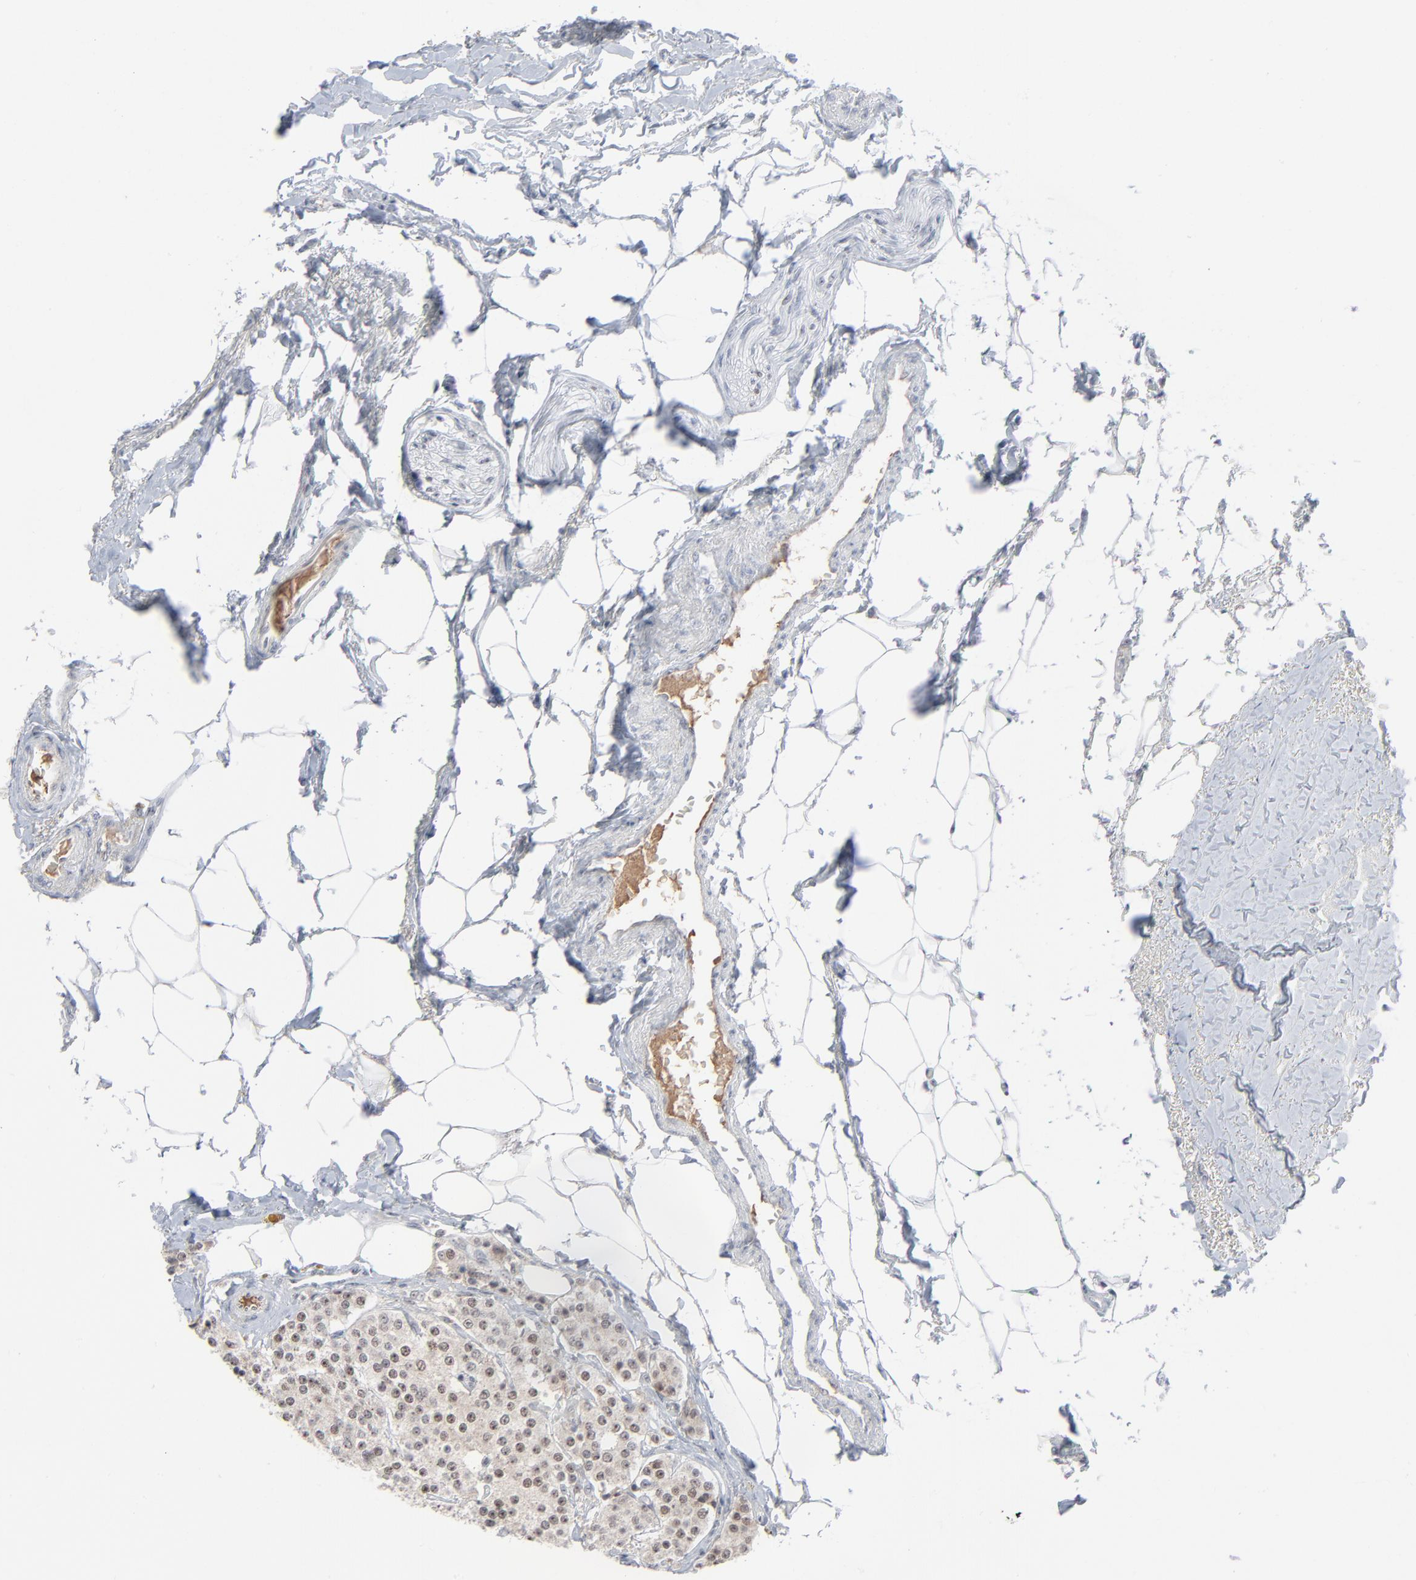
{"staining": {"intensity": "weak", "quantity": "25%-75%", "location": "nuclear"}, "tissue": "carcinoid", "cell_type": "Tumor cells", "image_type": "cancer", "snomed": [{"axis": "morphology", "description": "Carcinoid, malignant, NOS"}, {"axis": "topography", "description": "Colon"}], "caption": "An IHC photomicrograph of tumor tissue is shown. Protein staining in brown highlights weak nuclear positivity in carcinoid (malignant) within tumor cells. The staining was performed using DAB to visualize the protein expression in brown, while the nuclei were stained in blue with hematoxylin (Magnification: 20x).", "gene": "MPHOSPH6", "patient": {"sex": "female", "age": 61}}